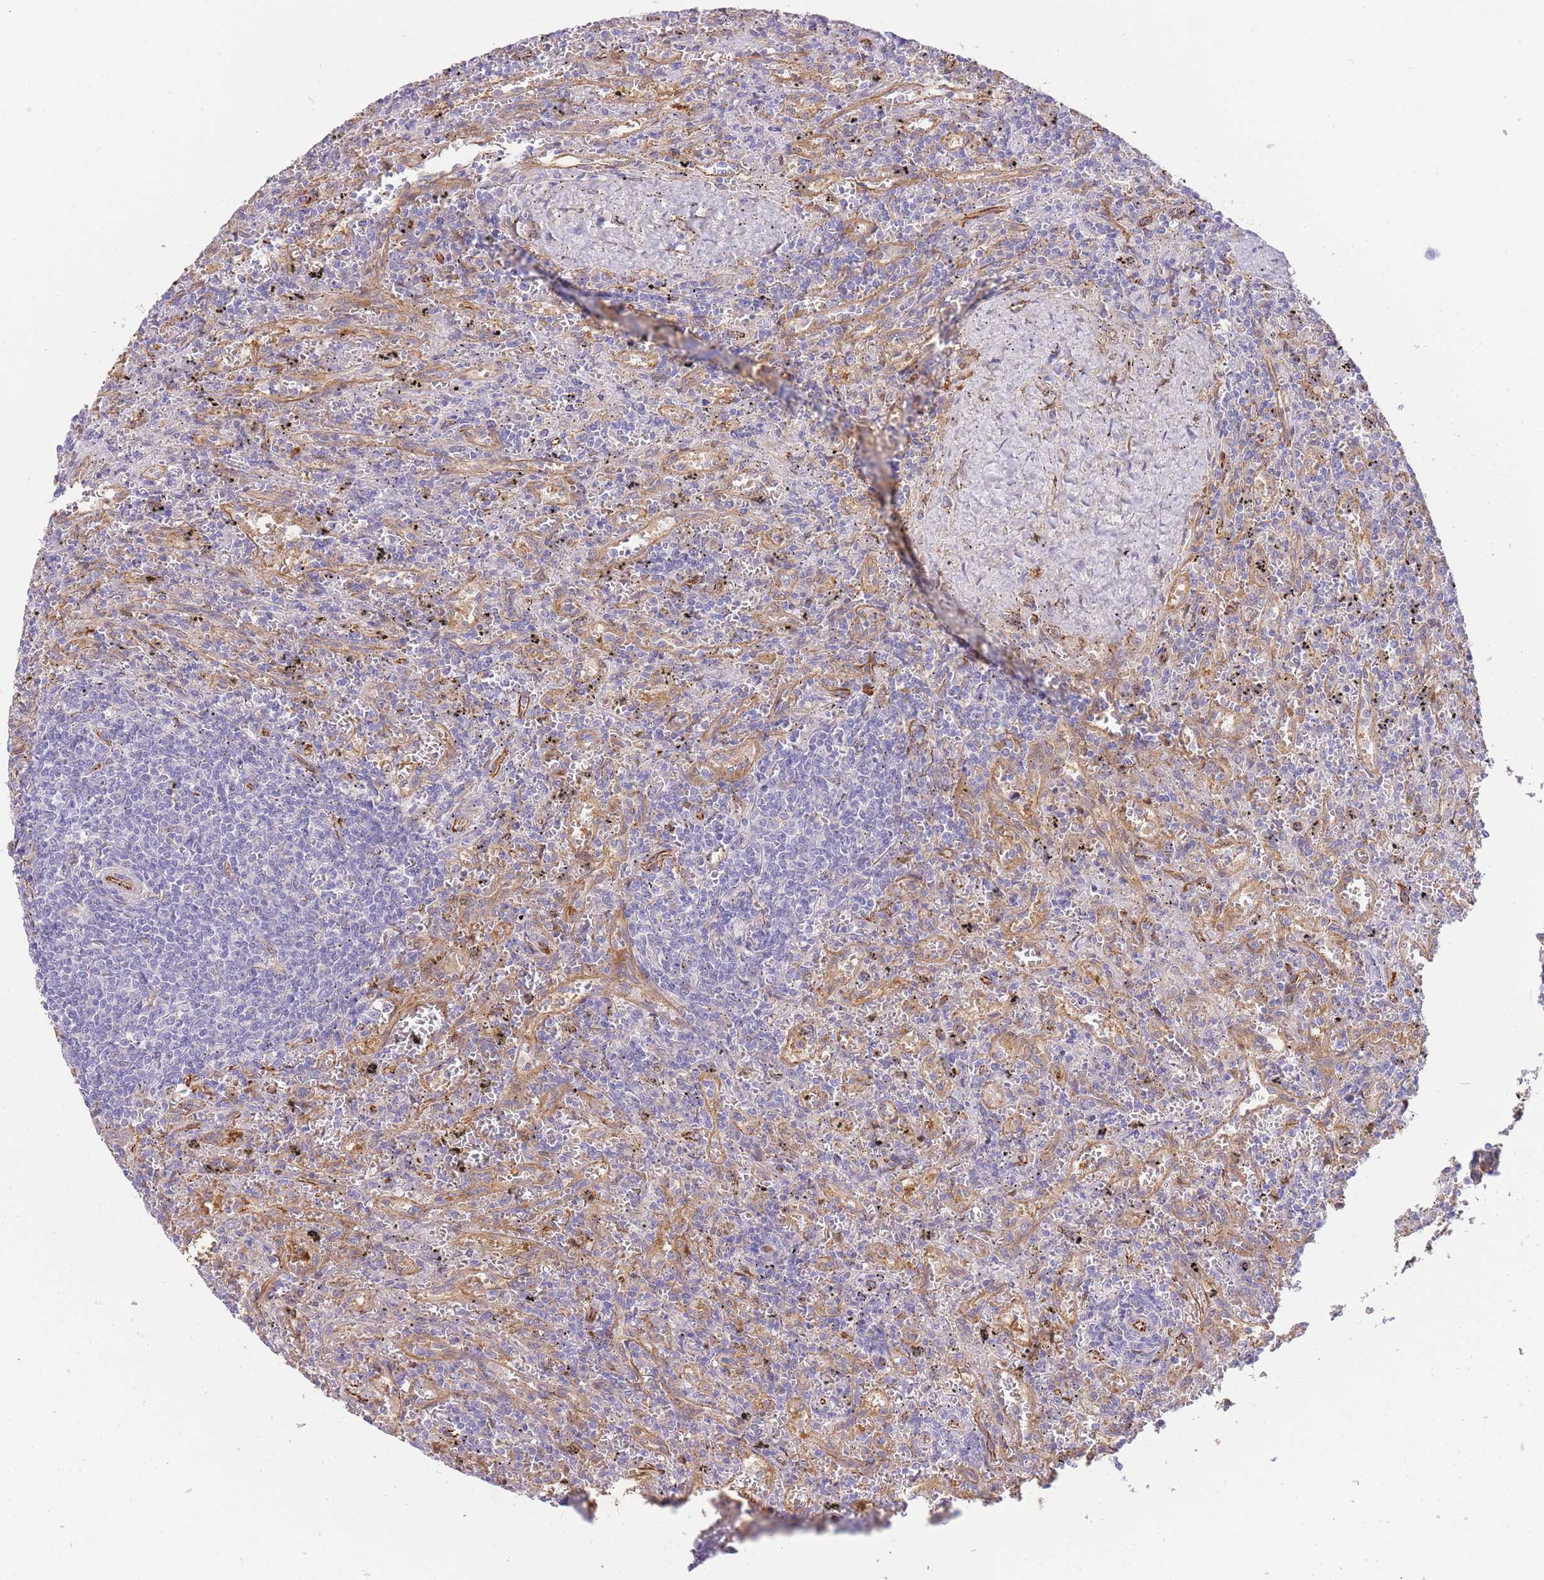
{"staining": {"intensity": "negative", "quantity": "none", "location": "none"}, "tissue": "lymphoma", "cell_type": "Tumor cells", "image_type": "cancer", "snomed": [{"axis": "morphology", "description": "Malignant lymphoma, non-Hodgkin's type, Low grade"}, {"axis": "topography", "description": "Spleen"}], "caption": "Human malignant lymphoma, non-Hodgkin's type (low-grade) stained for a protein using immunohistochemistry displays no positivity in tumor cells.", "gene": "ECPAS", "patient": {"sex": "male", "age": 76}}